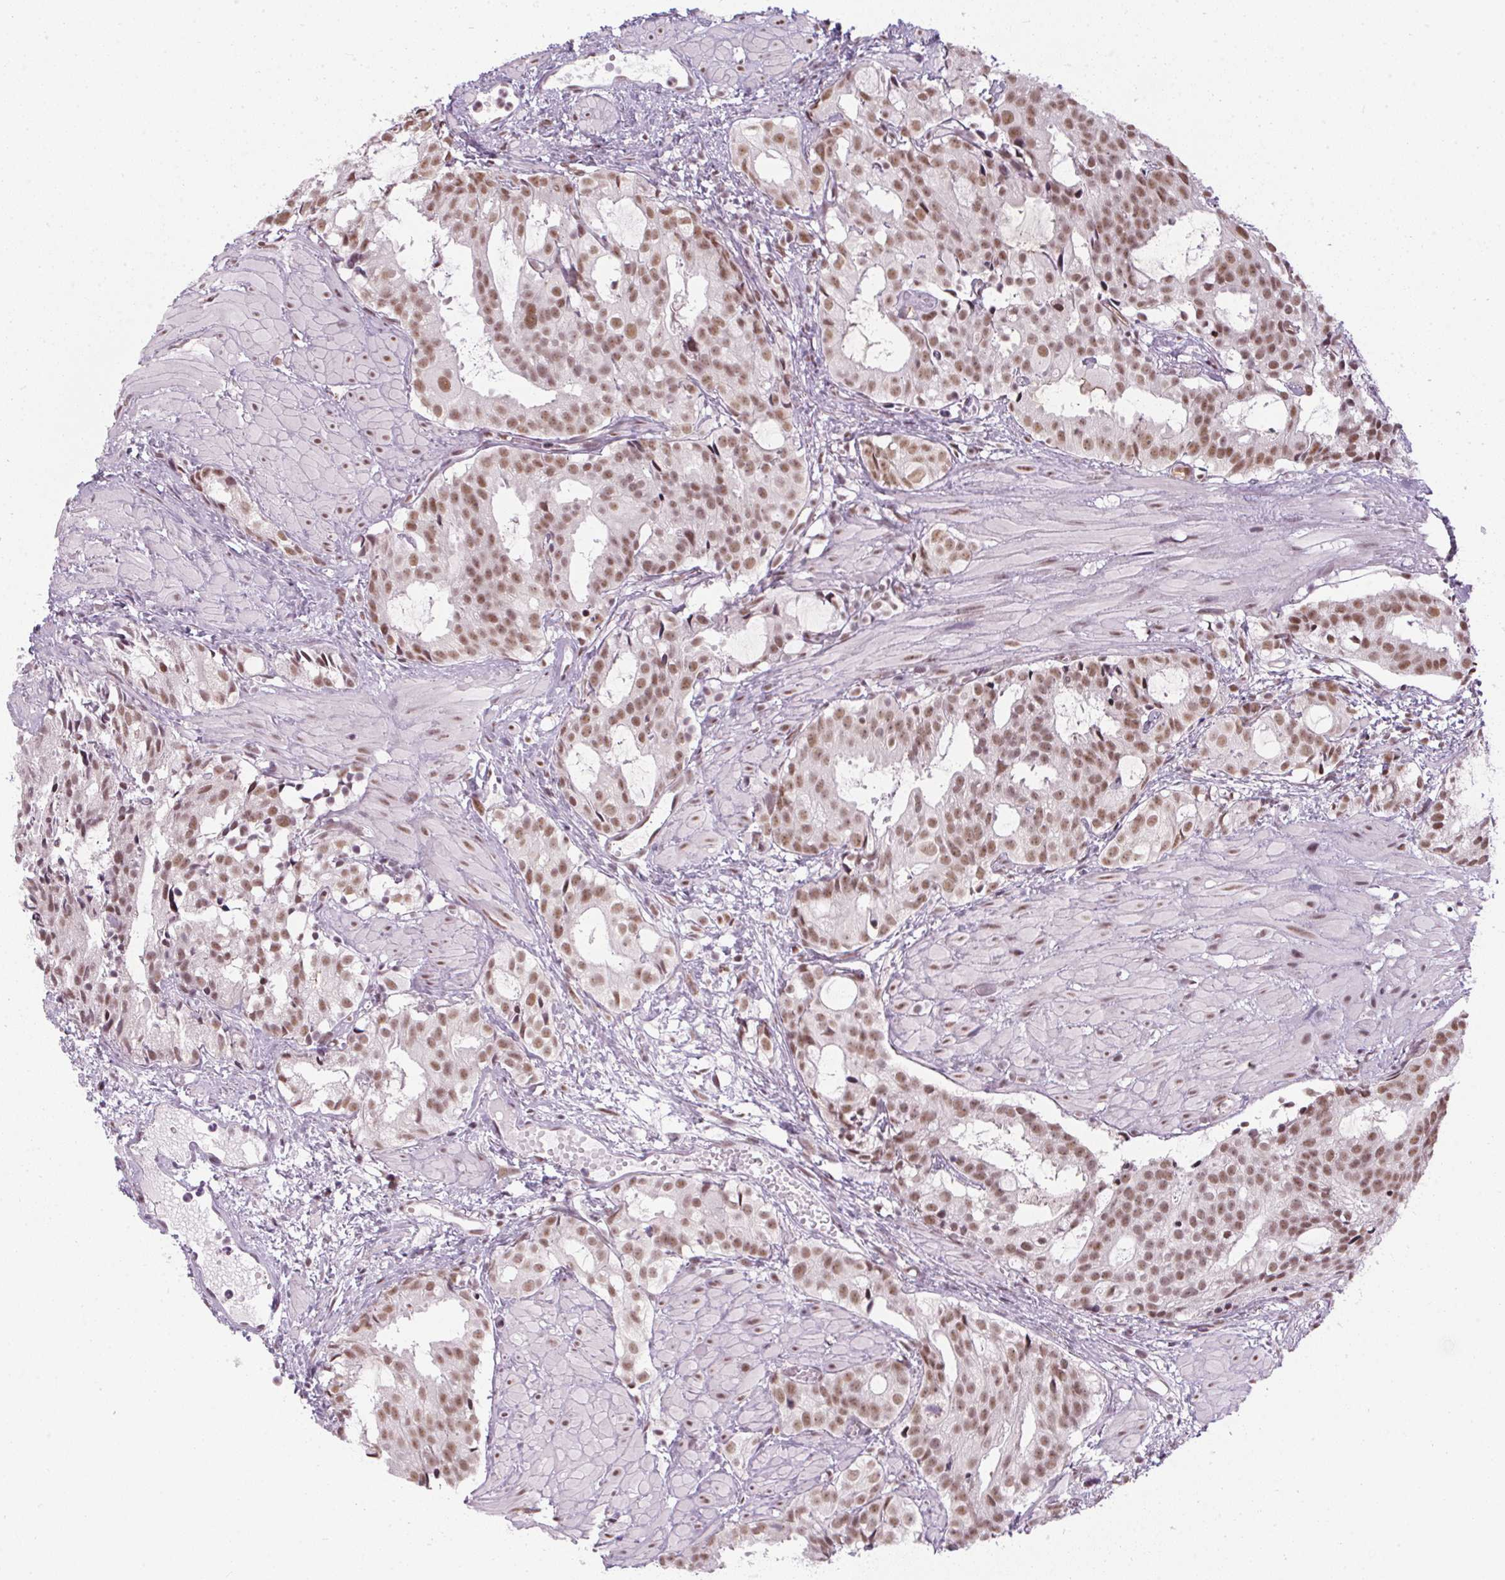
{"staining": {"intensity": "moderate", "quantity": ">75%", "location": "nuclear"}, "tissue": "prostate cancer", "cell_type": "Tumor cells", "image_type": "cancer", "snomed": [{"axis": "morphology", "description": "Adenocarcinoma, High grade"}, {"axis": "topography", "description": "Prostate"}], "caption": "Approximately >75% of tumor cells in human prostate adenocarcinoma (high-grade) show moderate nuclear protein expression as visualized by brown immunohistochemical staining.", "gene": "SRSF7", "patient": {"sex": "male", "age": 79}}